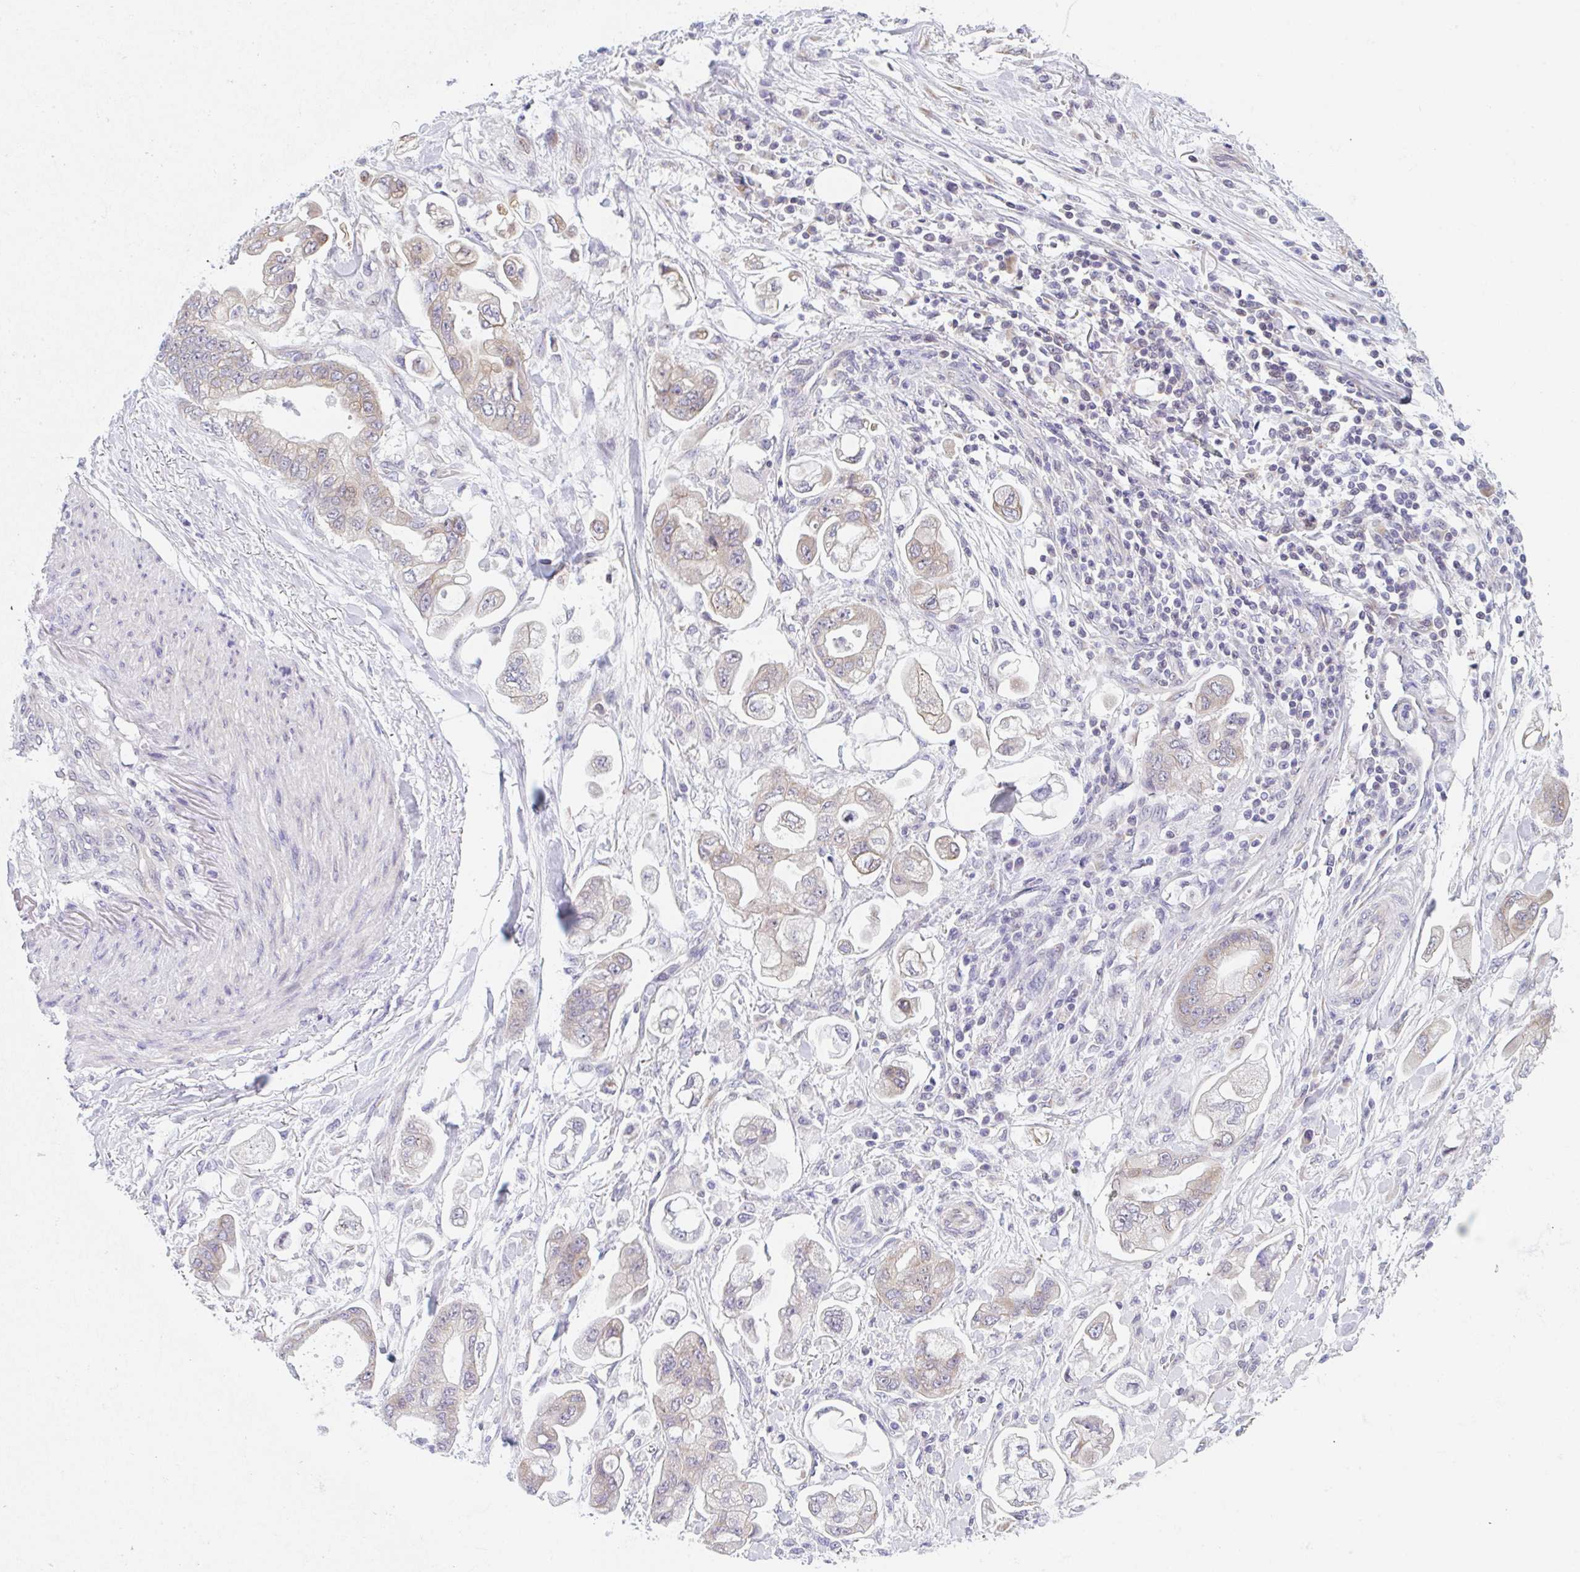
{"staining": {"intensity": "weak", "quantity": "25%-75%", "location": "cytoplasmic/membranous"}, "tissue": "stomach cancer", "cell_type": "Tumor cells", "image_type": "cancer", "snomed": [{"axis": "morphology", "description": "Adenocarcinoma, NOS"}, {"axis": "topography", "description": "Stomach"}], "caption": "Protein expression analysis of human stomach cancer reveals weak cytoplasmic/membranous positivity in about 25%-75% of tumor cells.", "gene": "TBPL2", "patient": {"sex": "male", "age": 62}}